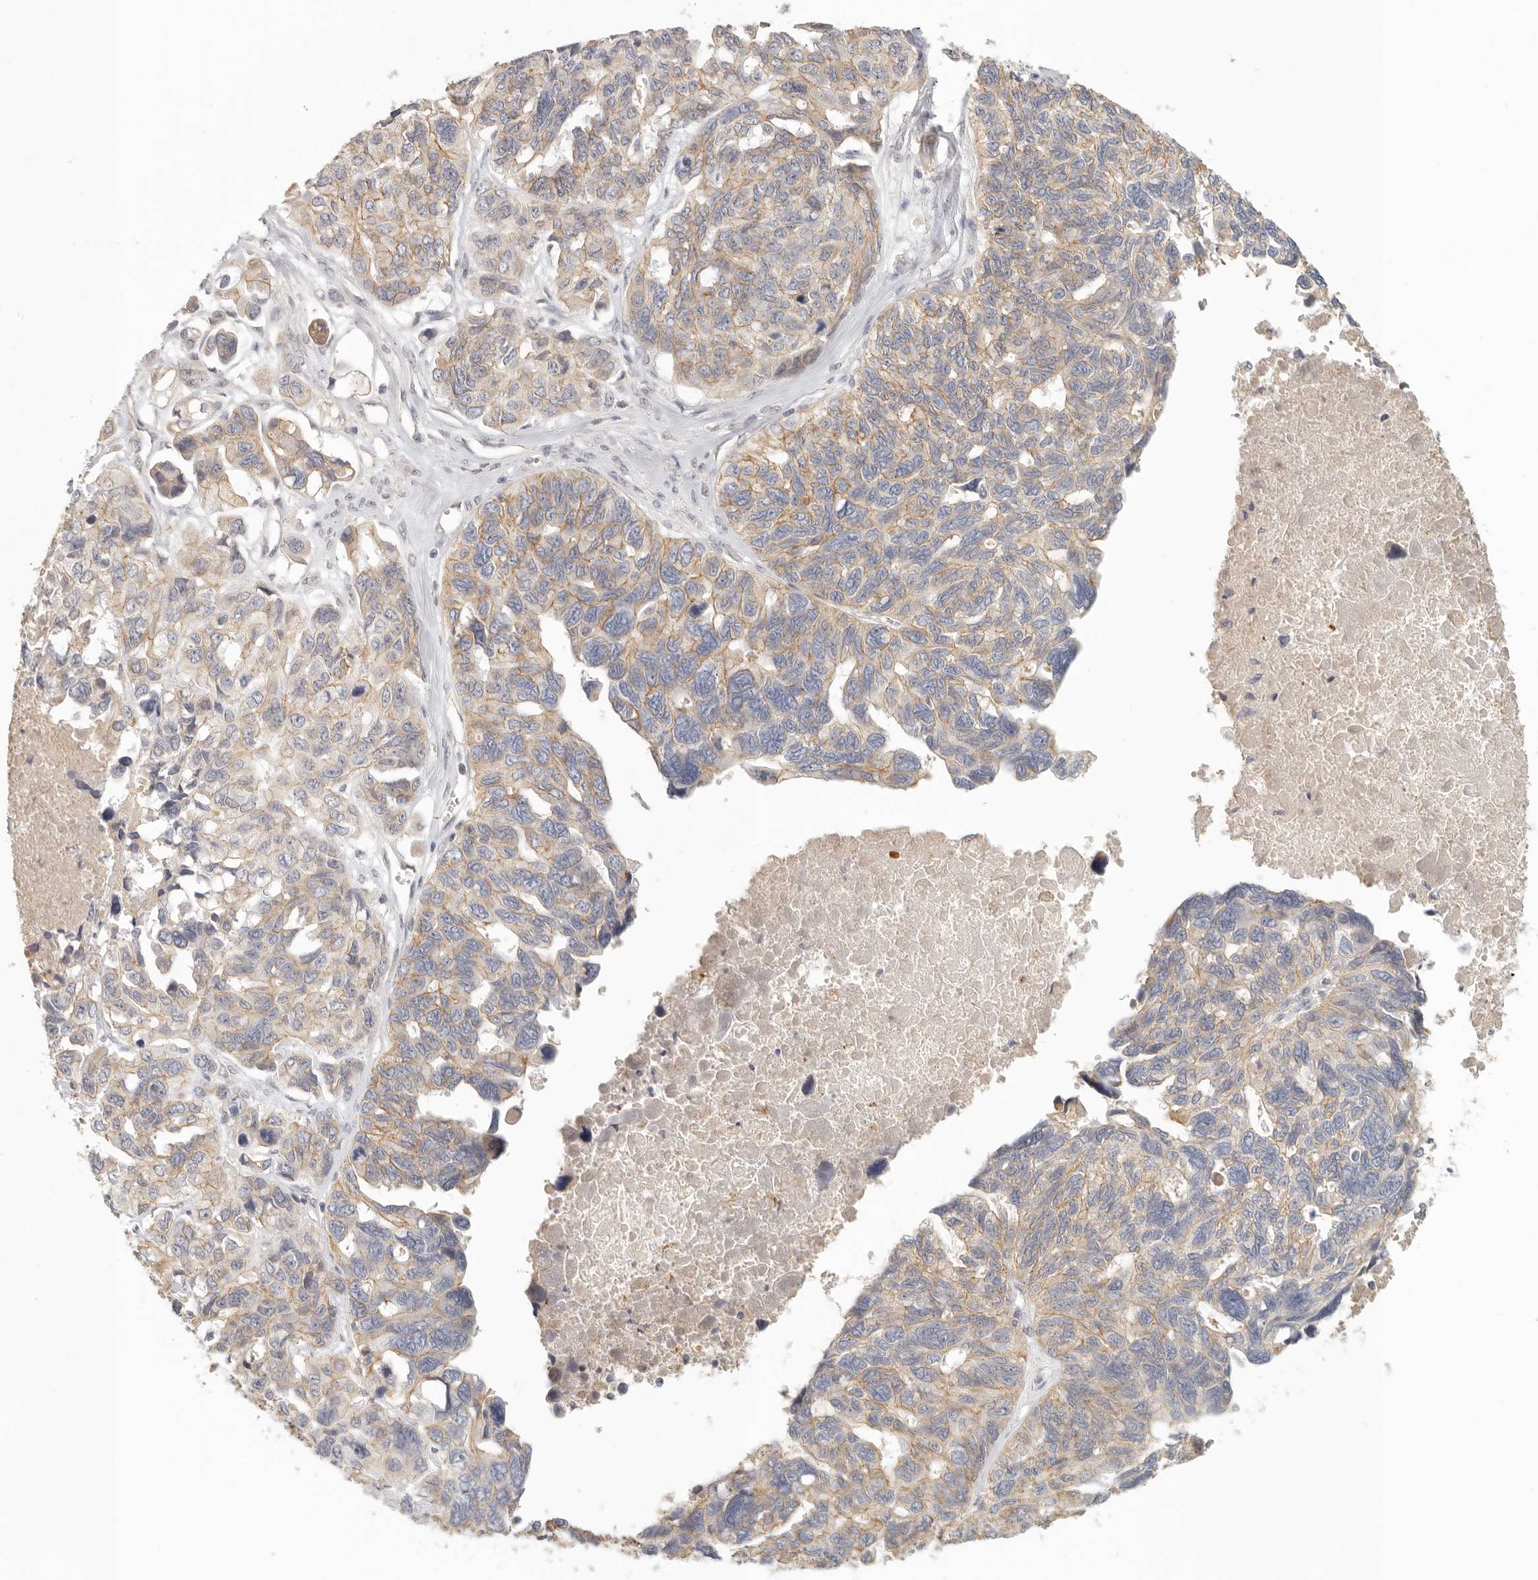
{"staining": {"intensity": "moderate", "quantity": "25%-75%", "location": "cytoplasmic/membranous"}, "tissue": "ovarian cancer", "cell_type": "Tumor cells", "image_type": "cancer", "snomed": [{"axis": "morphology", "description": "Cystadenocarcinoma, serous, NOS"}, {"axis": "topography", "description": "Ovary"}], "caption": "Ovarian cancer stained for a protein demonstrates moderate cytoplasmic/membranous positivity in tumor cells.", "gene": "ANXA9", "patient": {"sex": "female", "age": 79}}